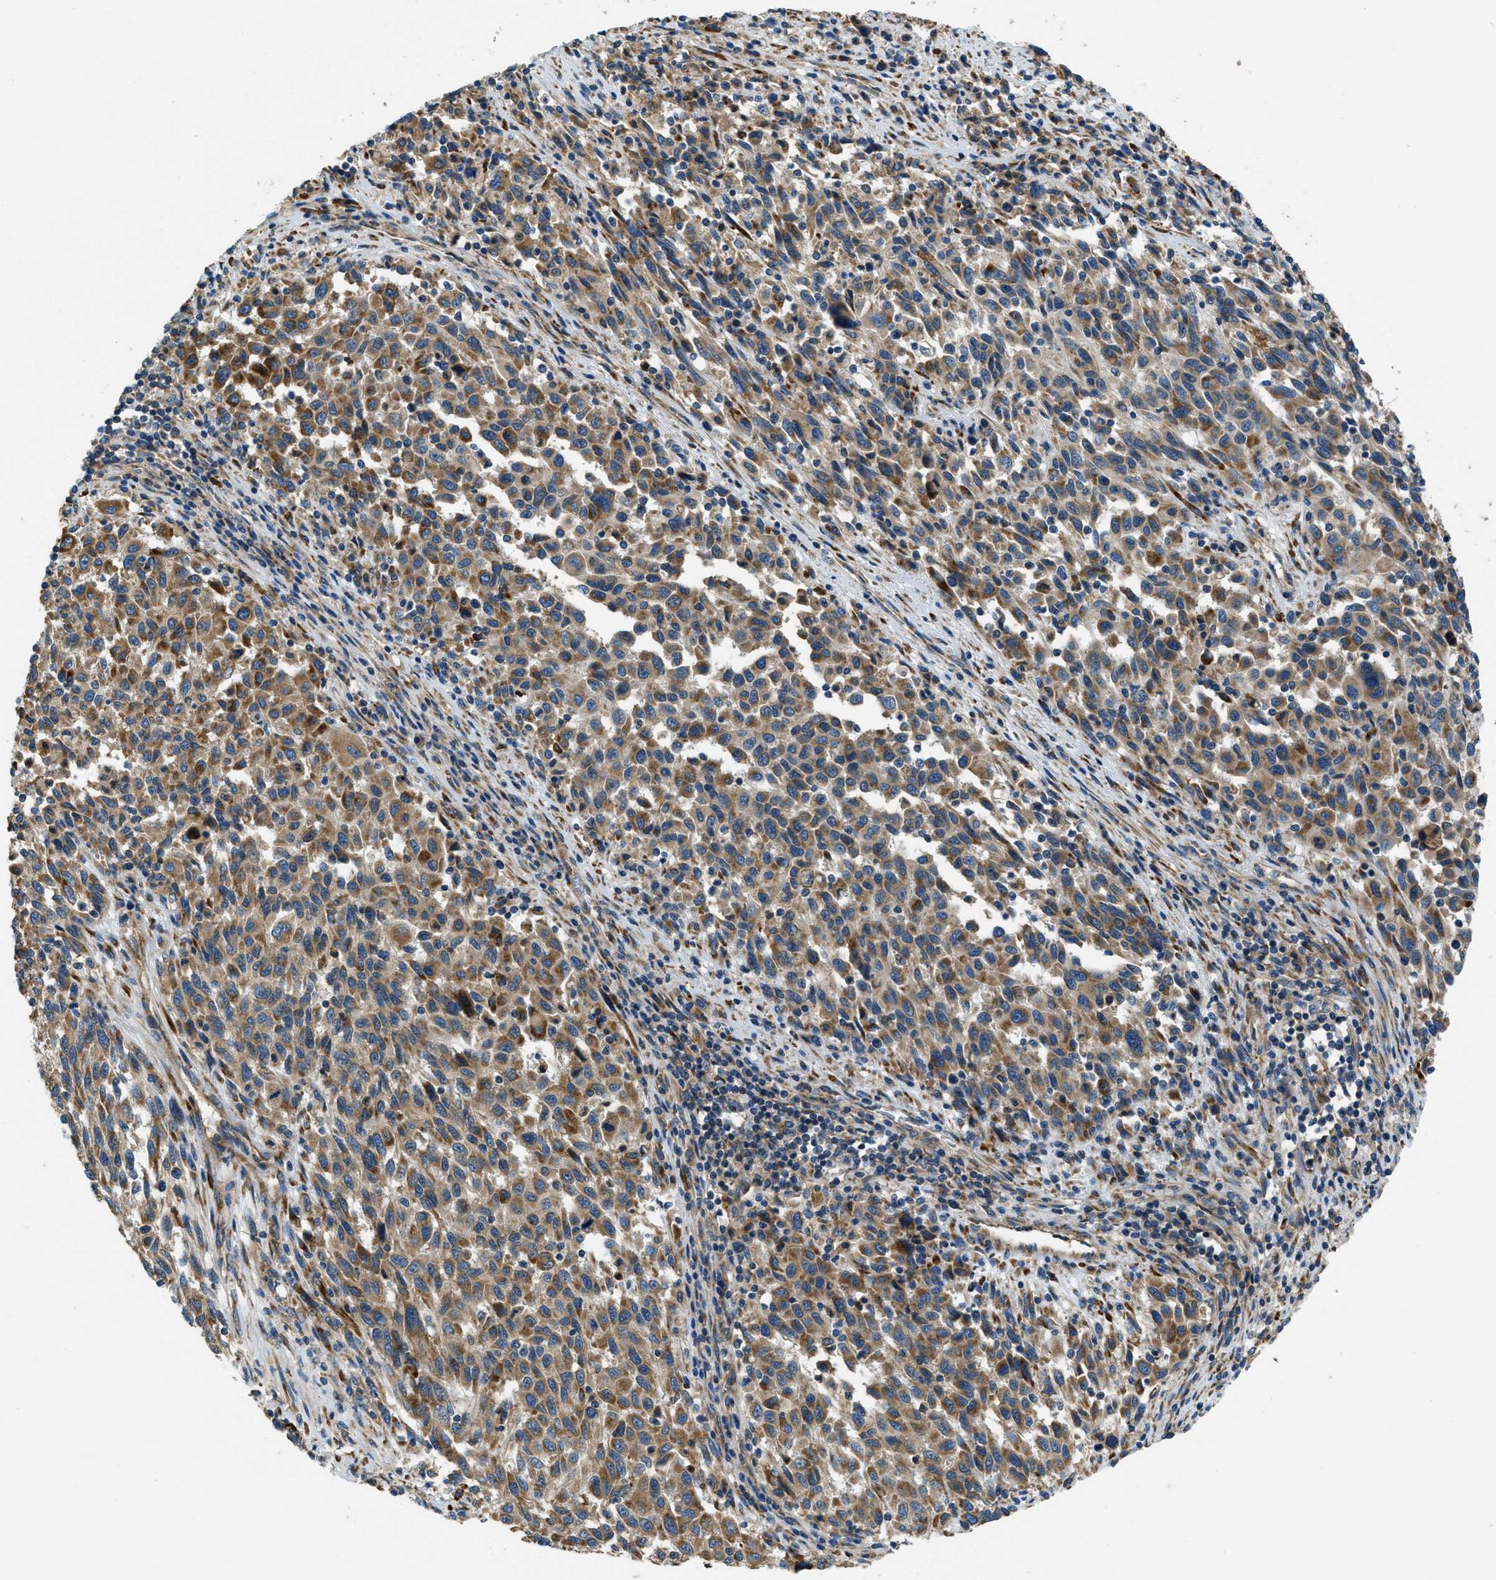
{"staining": {"intensity": "moderate", "quantity": ">75%", "location": "cytoplasmic/membranous"}, "tissue": "melanoma", "cell_type": "Tumor cells", "image_type": "cancer", "snomed": [{"axis": "morphology", "description": "Malignant melanoma, Metastatic site"}, {"axis": "topography", "description": "Lymph node"}], "caption": "The histopathology image demonstrates staining of malignant melanoma (metastatic site), revealing moderate cytoplasmic/membranous protein staining (brown color) within tumor cells. (IHC, brightfield microscopy, high magnification).", "gene": "GIMAP8", "patient": {"sex": "male", "age": 61}}